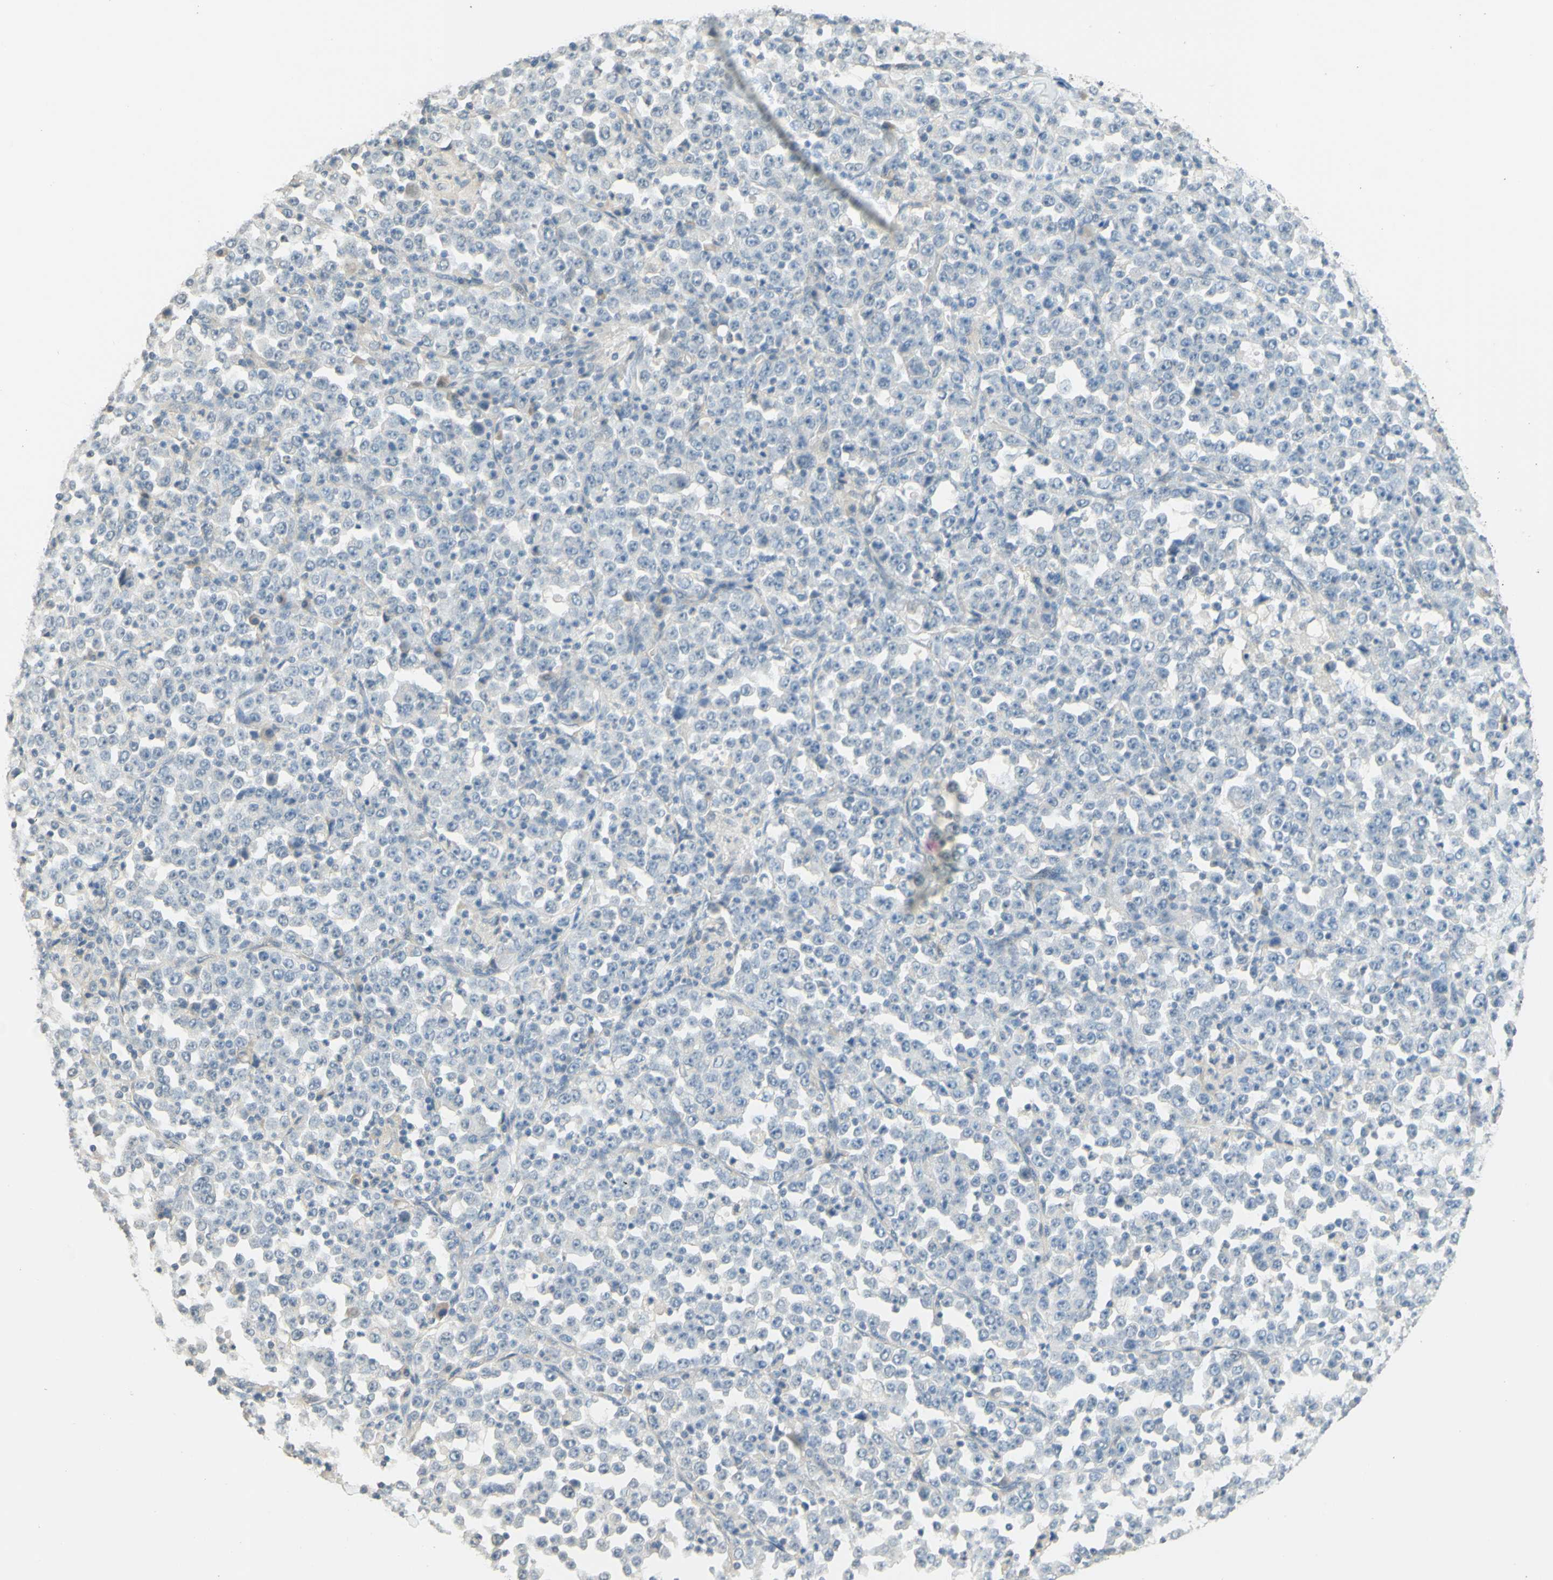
{"staining": {"intensity": "weak", "quantity": "<25%", "location": "cytoplasmic/membranous"}, "tissue": "stomach cancer", "cell_type": "Tumor cells", "image_type": "cancer", "snomed": [{"axis": "morphology", "description": "Normal tissue, NOS"}, {"axis": "morphology", "description": "Adenocarcinoma, NOS"}, {"axis": "topography", "description": "Stomach, upper"}, {"axis": "topography", "description": "Stomach"}], "caption": "Protein analysis of stomach cancer reveals no significant expression in tumor cells. The staining was performed using DAB (3,3'-diaminobenzidine) to visualize the protein expression in brown, while the nuclei were stained in blue with hematoxylin (Magnification: 20x).", "gene": "MAG", "patient": {"sex": "male", "age": 59}}